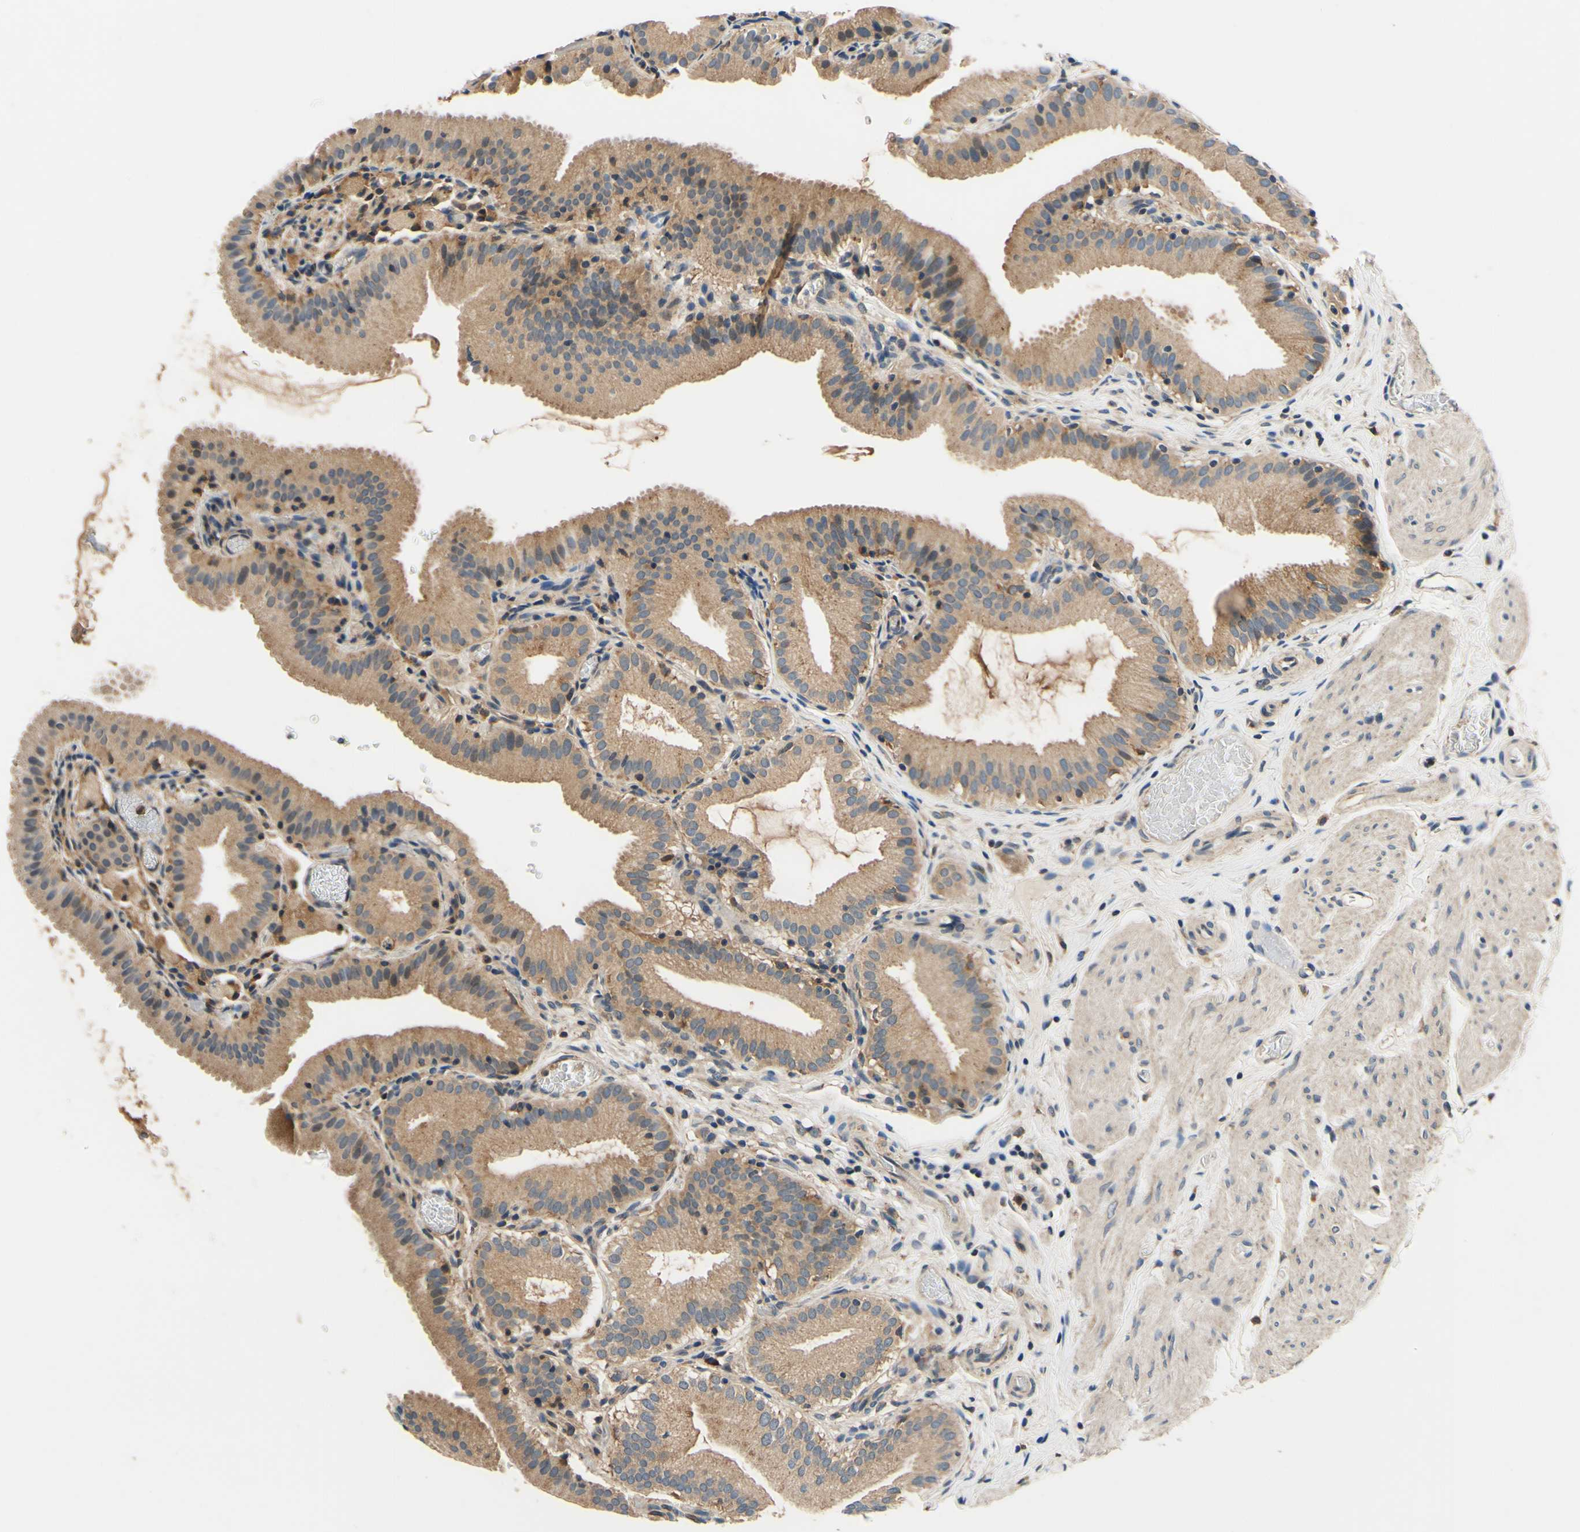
{"staining": {"intensity": "moderate", "quantity": ">75%", "location": "cytoplasmic/membranous"}, "tissue": "gallbladder", "cell_type": "Glandular cells", "image_type": "normal", "snomed": [{"axis": "morphology", "description": "Normal tissue, NOS"}, {"axis": "topography", "description": "Gallbladder"}], "caption": "Moderate cytoplasmic/membranous expression is appreciated in approximately >75% of glandular cells in unremarkable gallbladder. The staining was performed using DAB to visualize the protein expression in brown, while the nuclei were stained in blue with hematoxylin (Magnification: 20x).", "gene": "PLA2G4A", "patient": {"sex": "male", "age": 54}}